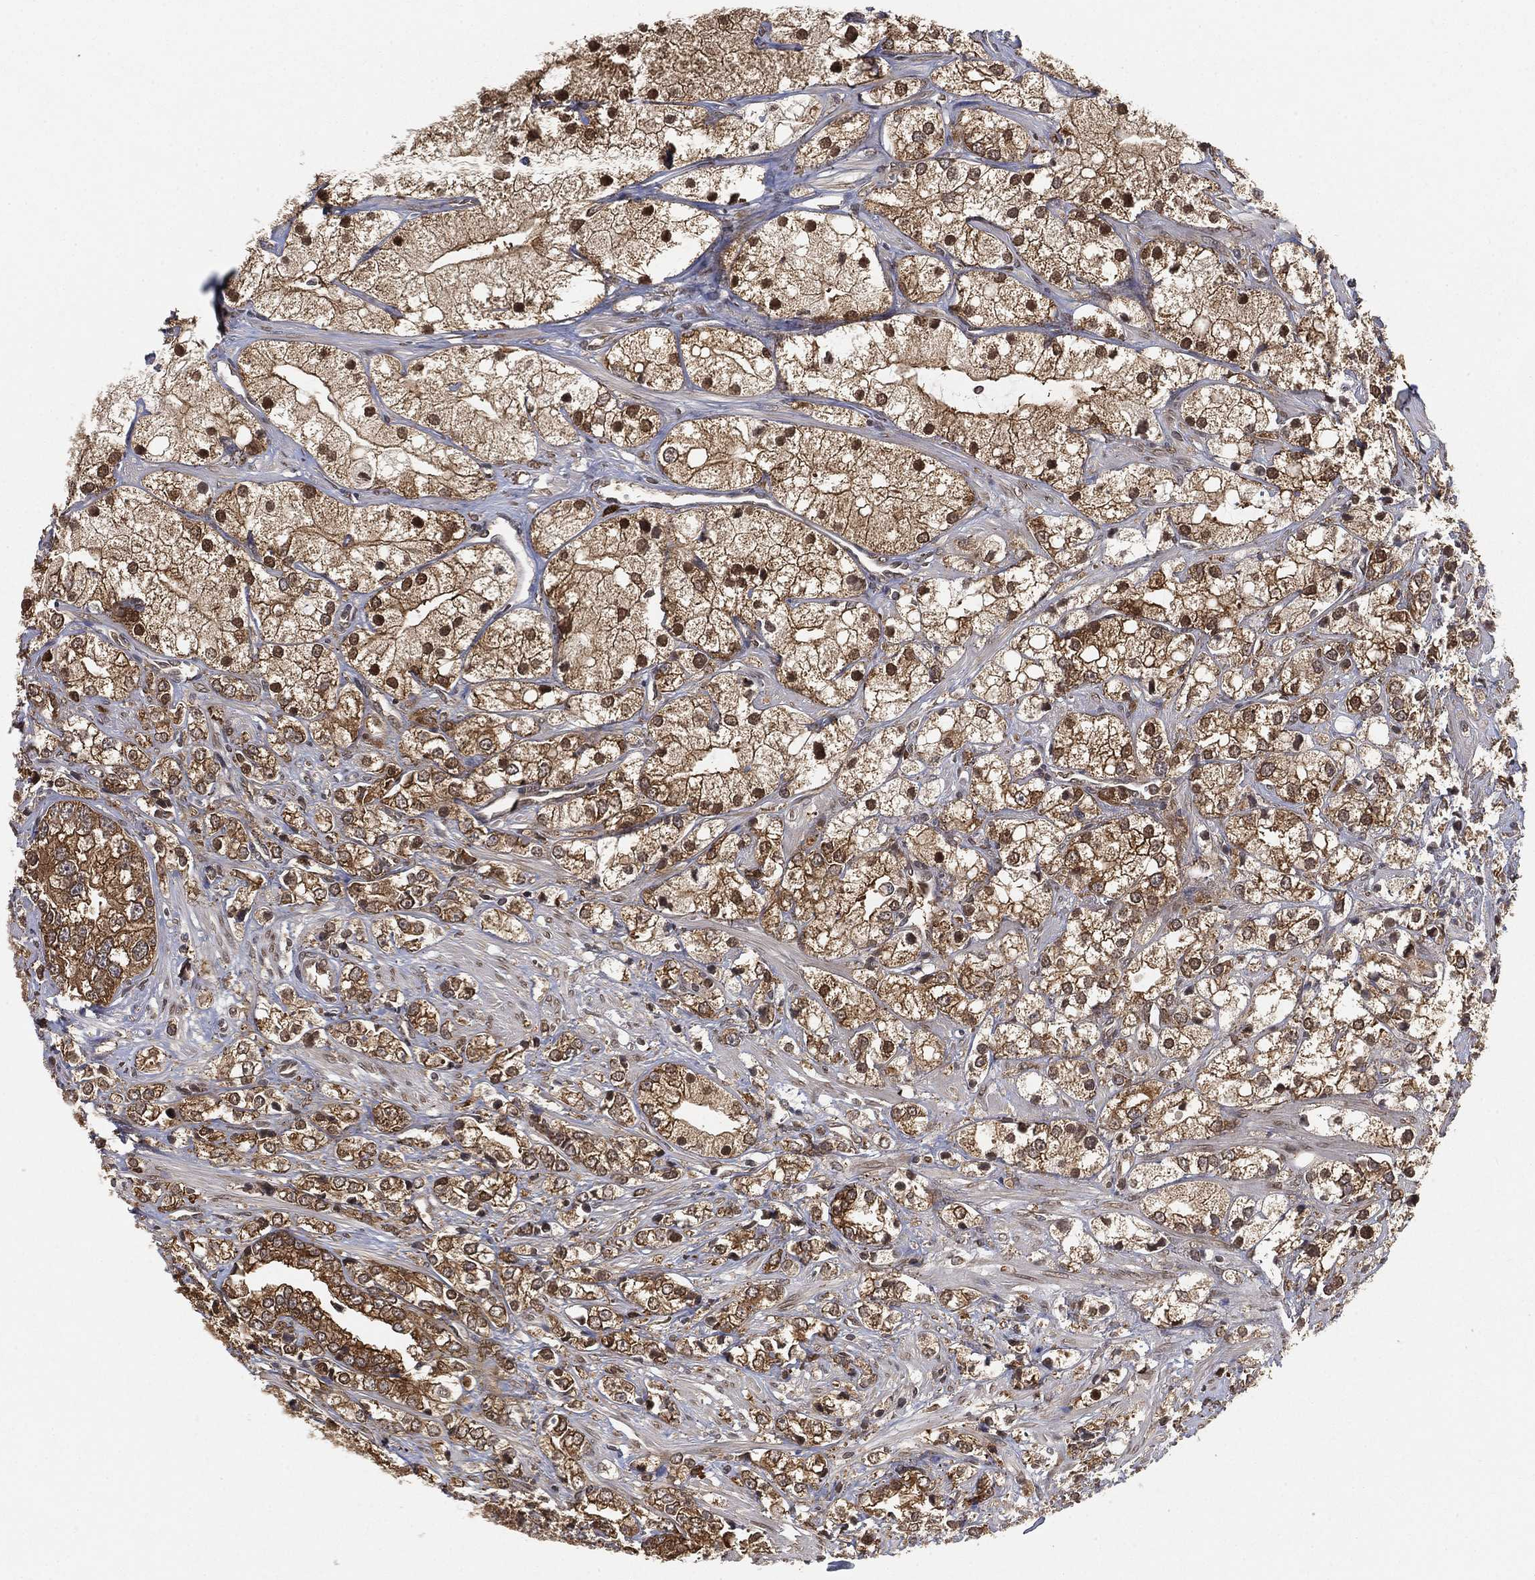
{"staining": {"intensity": "strong", "quantity": ">75%", "location": "cytoplasmic/membranous,nuclear"}, "tissue": "prostate cancer", "cell_type": "Tumor cells", "image_type": "cancer", "snomed": [{"axis": "morphology", "description": "Adenocarcinoma, NOS"}, {"axis": "topography", "description": "Prostate and seminal vesicle, NOS"}, {"axis": "topography", "description": "Prostate"}], "caption": "Prostate adenocarcinoma stained with IHC exhibits strong cytoplasmic/membranous and nuclear positivity in approximately >75% of tumor cells. (Stains: DAB (3,3'-diaminobenzidine) in brown, nuclei in blue, Microscopy: brightfield microscopy at high magnification).", "gene": "UBA5", "patient": {"sex": "male", "age": 79}}